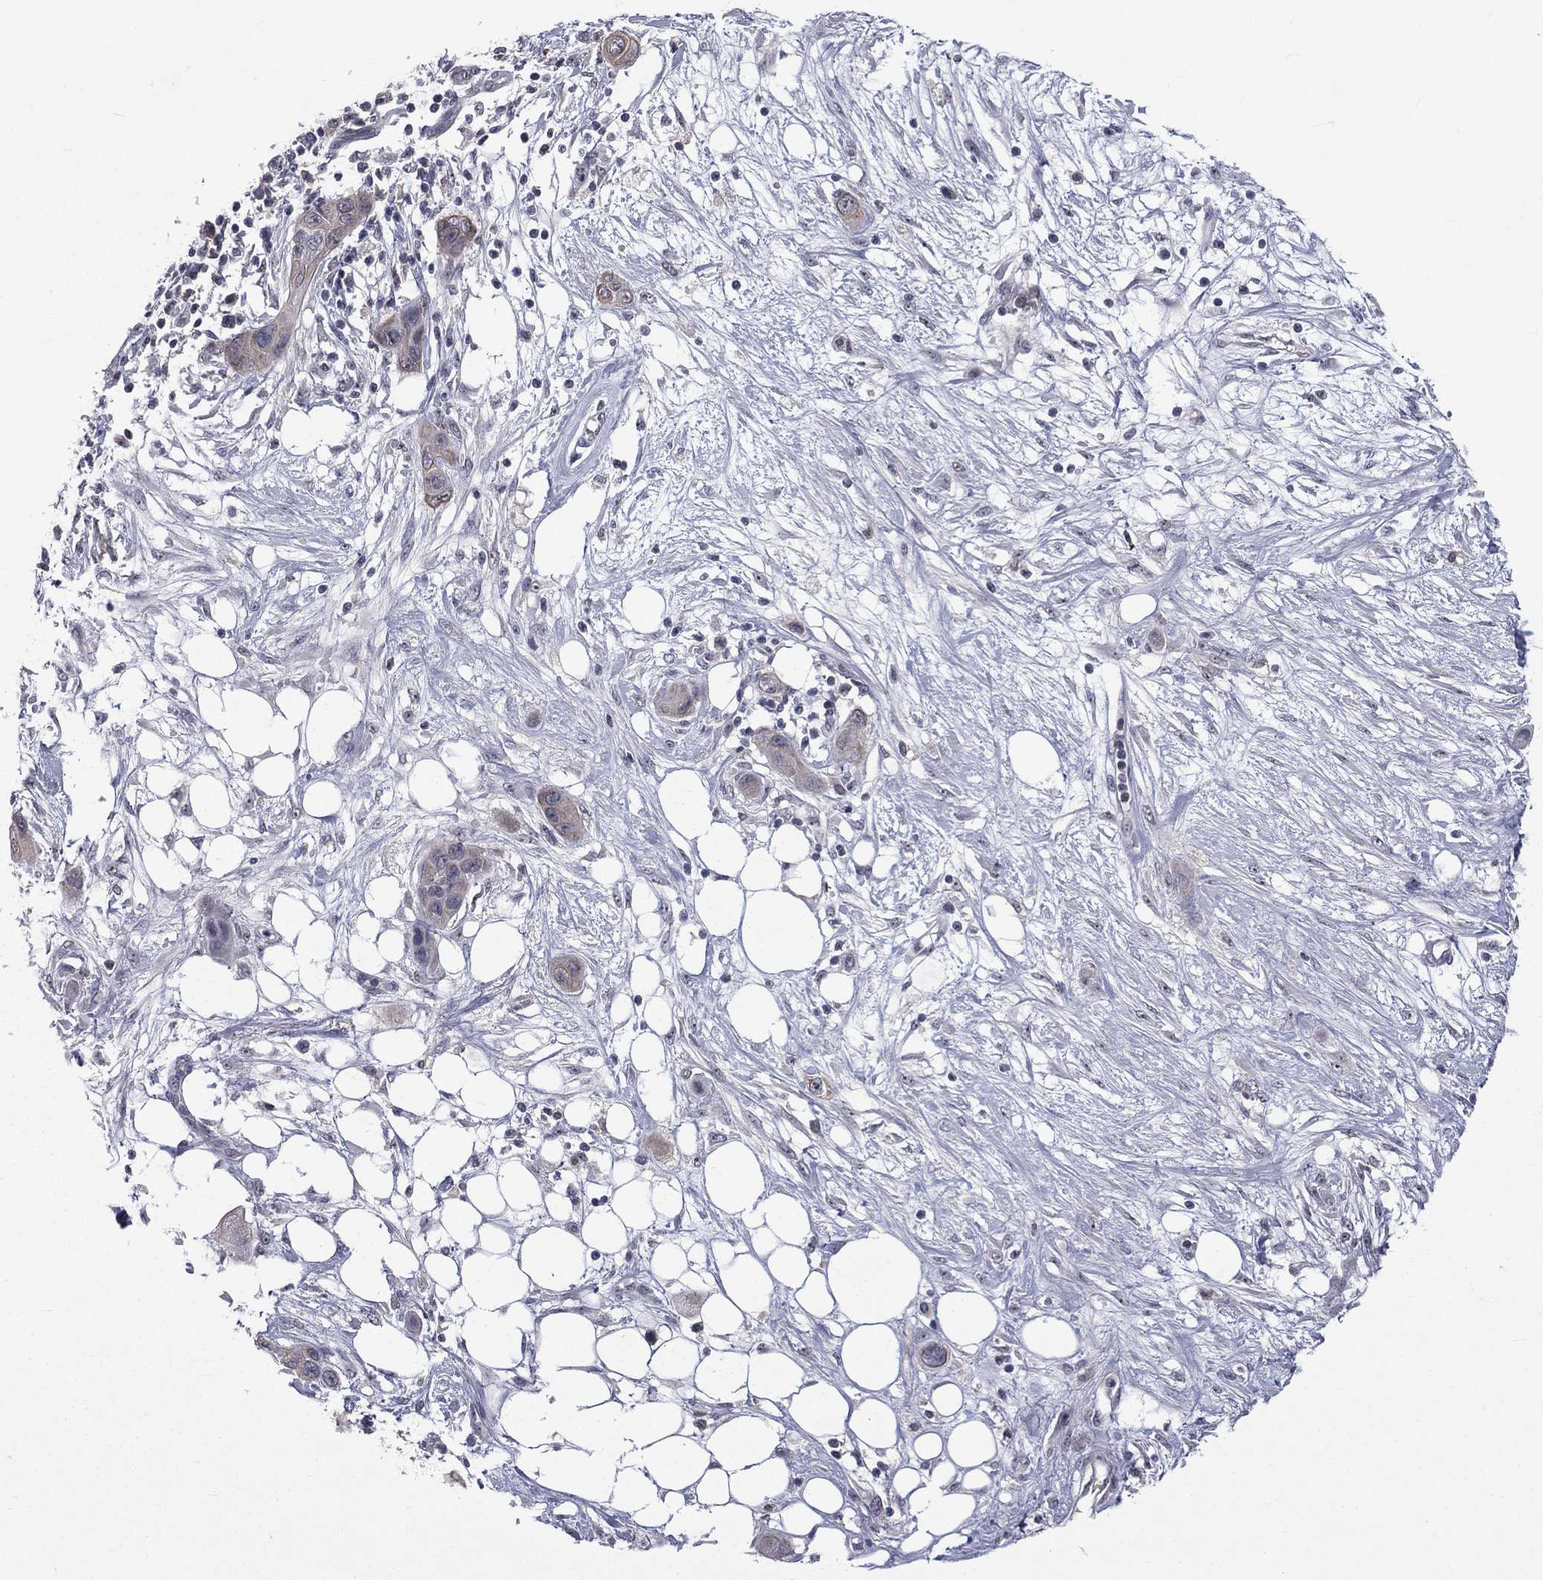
{"staining": {"intensity": "weak", "quantity": "25%-75%", "location": "cytoplasmic/membranous"}, "tissue": "skin cancer", "cell_type": "Tumor cells", "image_type": "cancer", "snomed": [{"axis": "morphology", "description": "Squamous cell carcinoma, NOS"}, {"axis": "topography", "description": "Skin"}], "caption": "Skin cancer (squamous cell carcinoma) stained for a protein (brown) shows weak cytoplasmic/membranous positive staining in approximately 25%-75% of tumor cells.", "gene": "DSG4", "patient": {"sex": "male", "age": 79}}